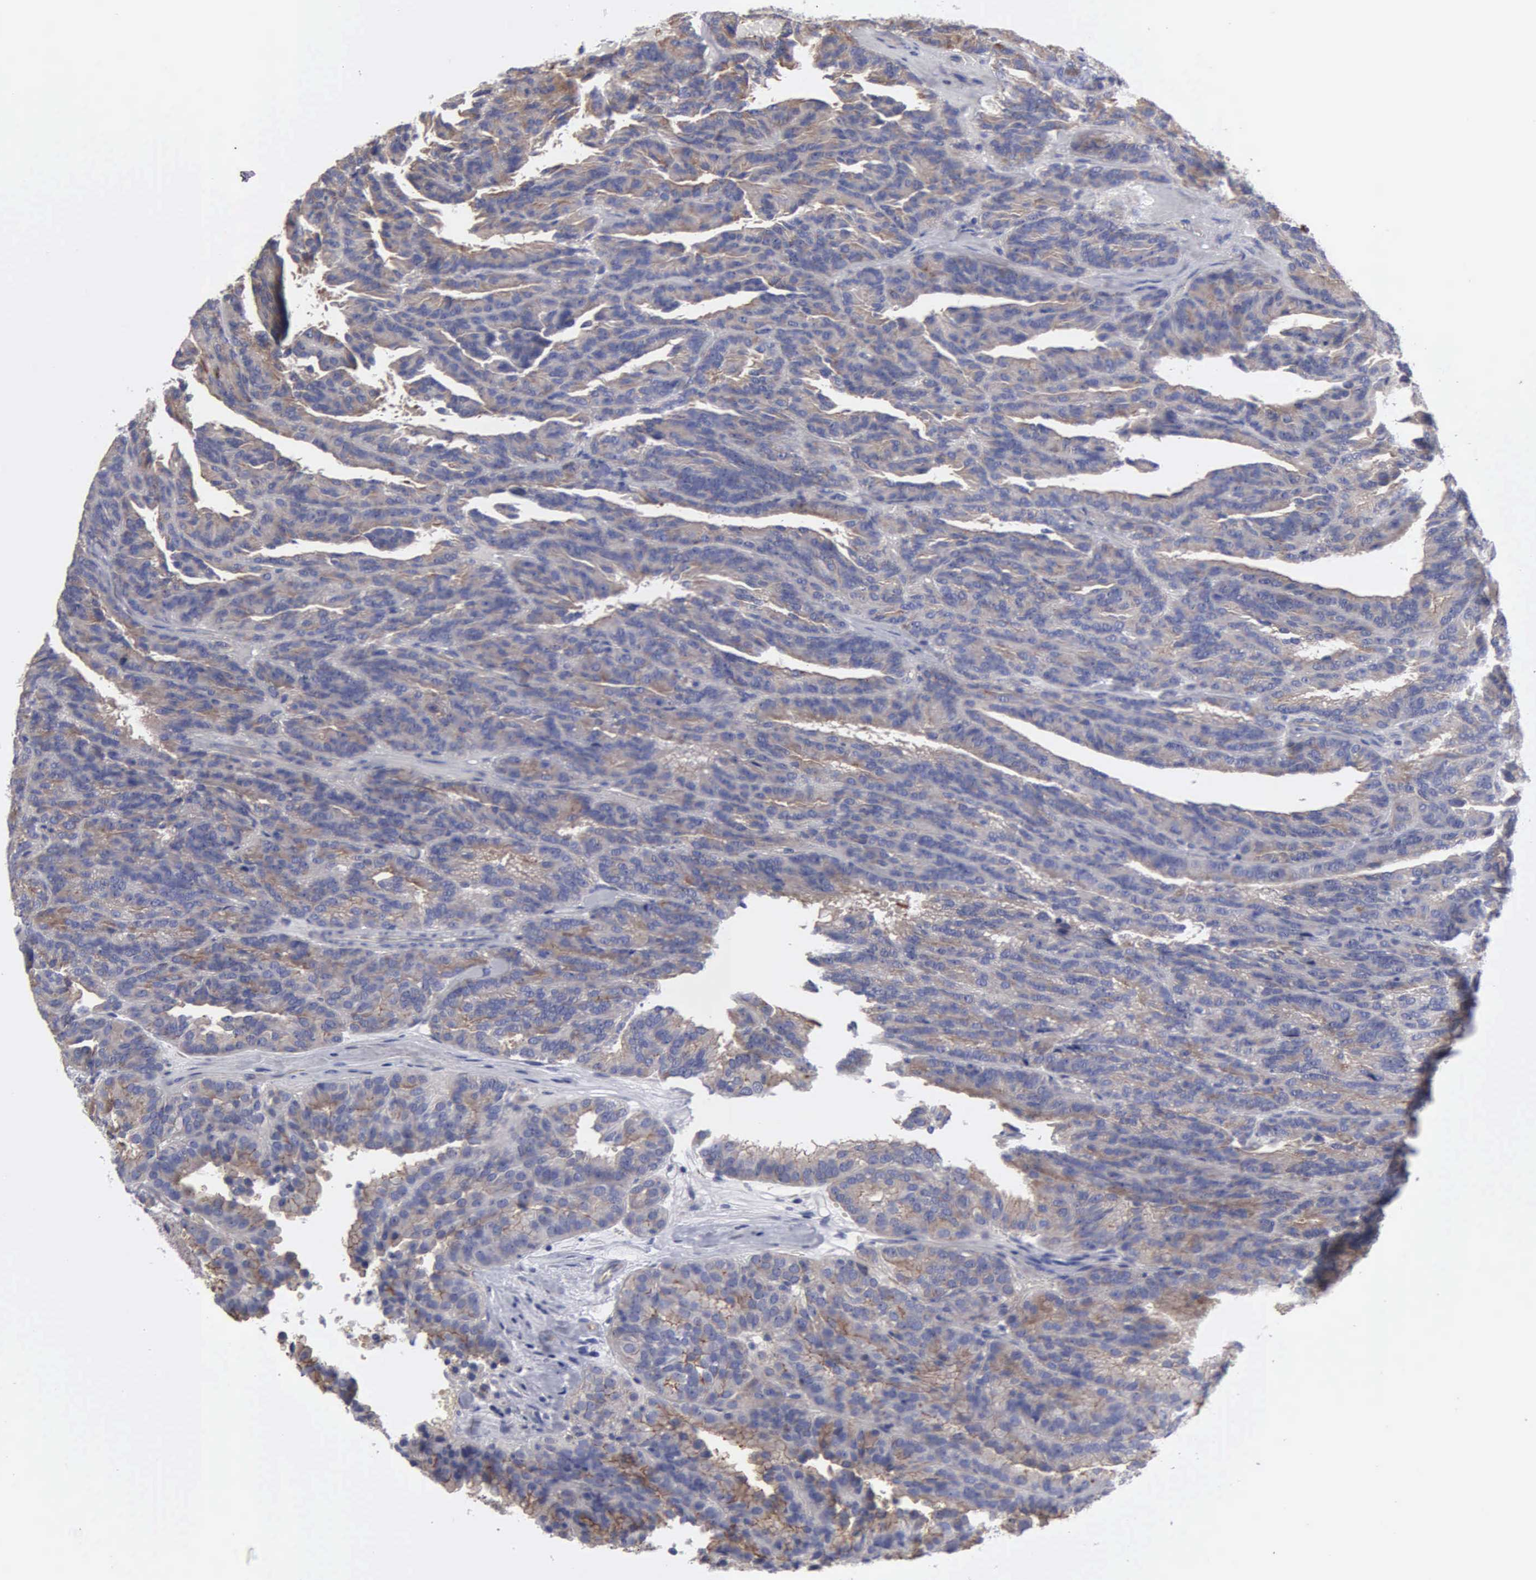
{"staining": {"intensity": "weak", "quantity": ">75%", "location": "cytoplasmic/membranous"}, "tissue": "renal cancer", "cell_type": "Tumor cells", "image_type": "cancer", "snomed": [{"axis": "morphology", "description": "Adenocarcinoma, NOS"}, {"axis": "topography", "description": "Kidney"}], "caption": "Immunohistochemical staining of human adenocarcinoma (renal) exhibits low levels of weak cytoplasmic/membranous staining in approximately >75% of tumor cells.", "gene": "RDX", "patient": {"sex": "male", "age": 46}}